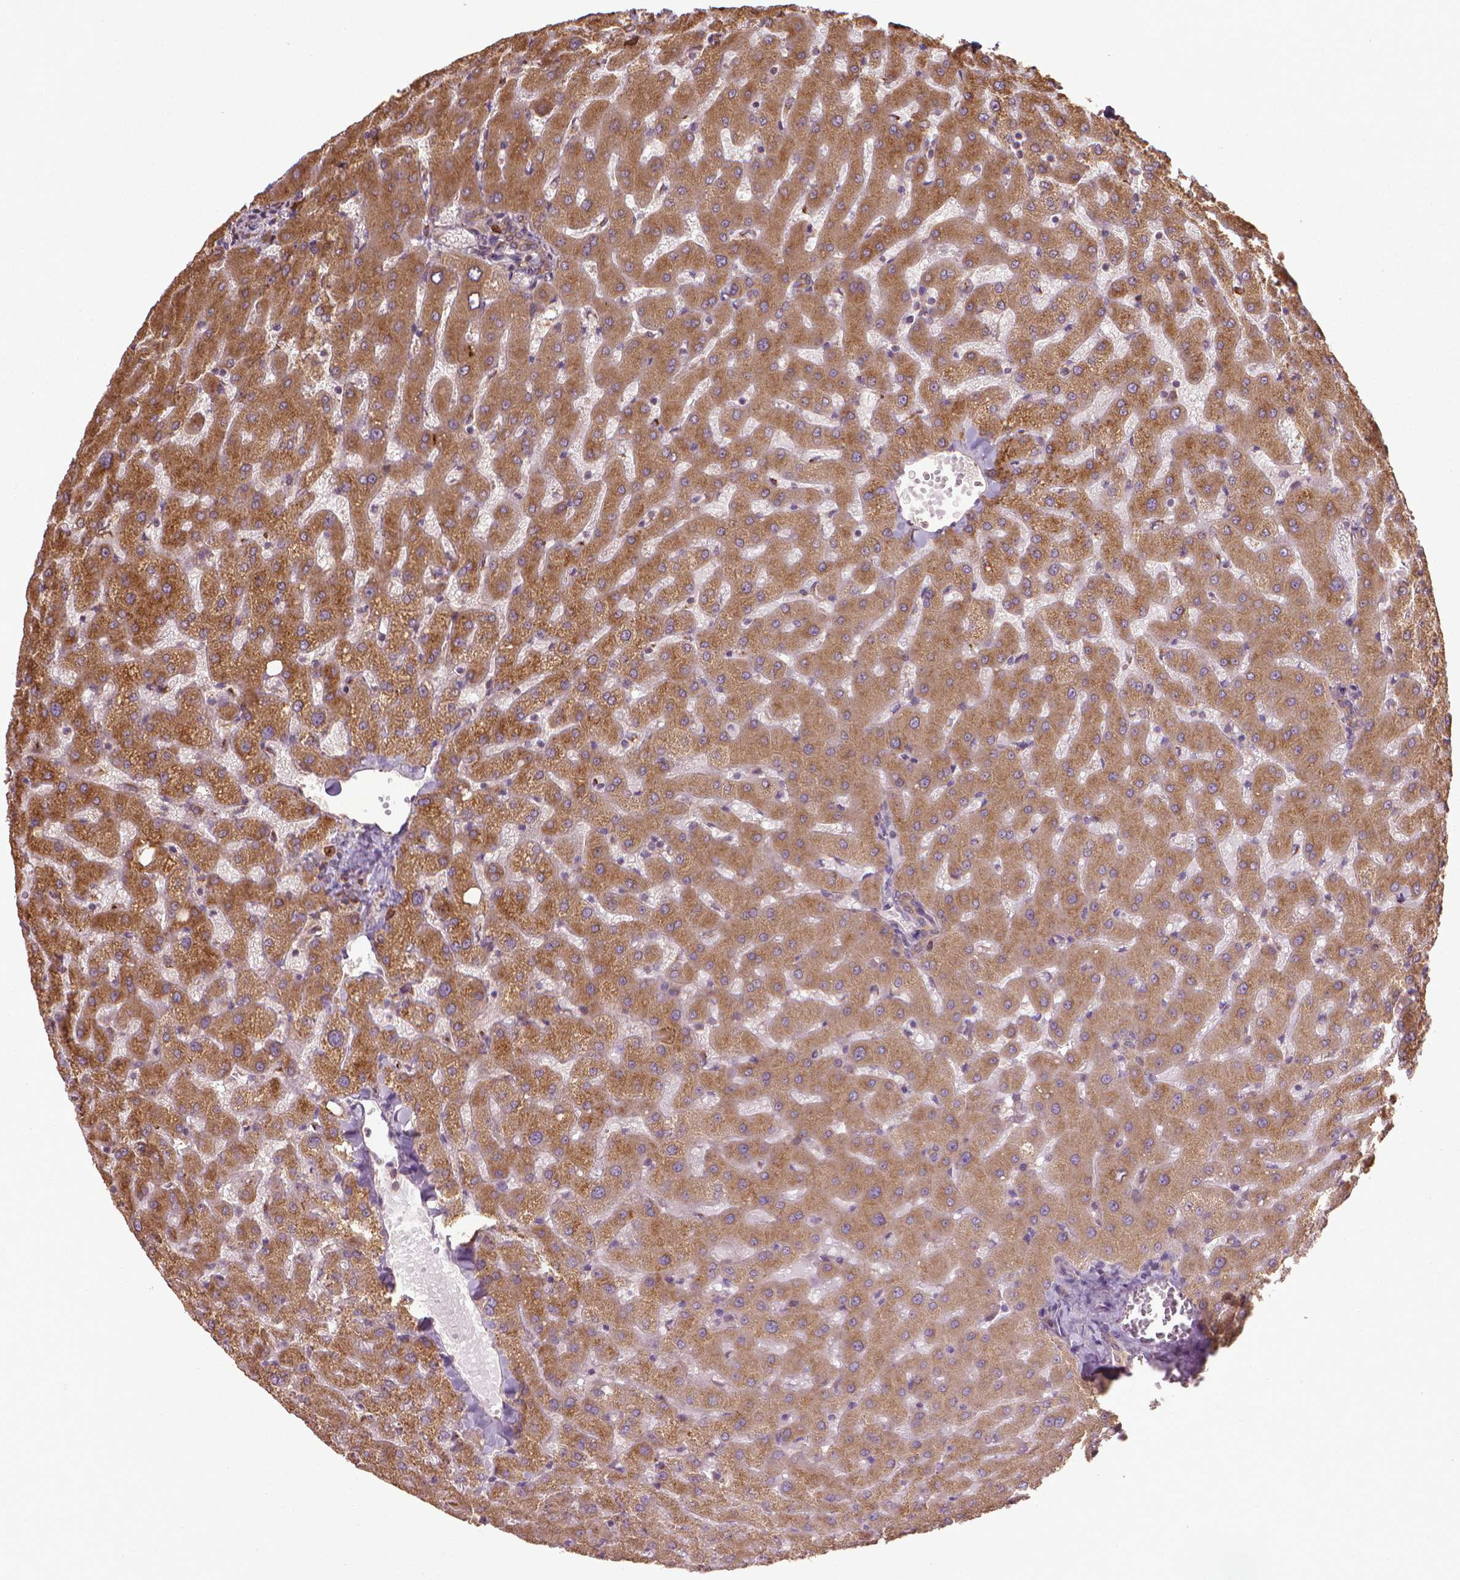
{"staining": {"intensity": "weak", "quantity": ">75%", "location": "cytoplasmic/membranous"}, "tissue": "liver", "cell_type": "Cholangiocytes", "image_type": "normal", "snomed": [{"axis": "morphology", "description": "Normal tissue, NOS"}, {"axis": "topography", "description": "Liver"}], "caption": "High-magnification brightfield microscopy of benign liver stained with DAB (3,3'-diaminobenzidine) (brown) and counterstained with hematoxylin (blue). cholangiocytes exhibit weak cytoplasmic/membranous positivity is present in about>75% of cells.", "gene": "GAS1", "patient": {"sex": "female", "age": 50}}